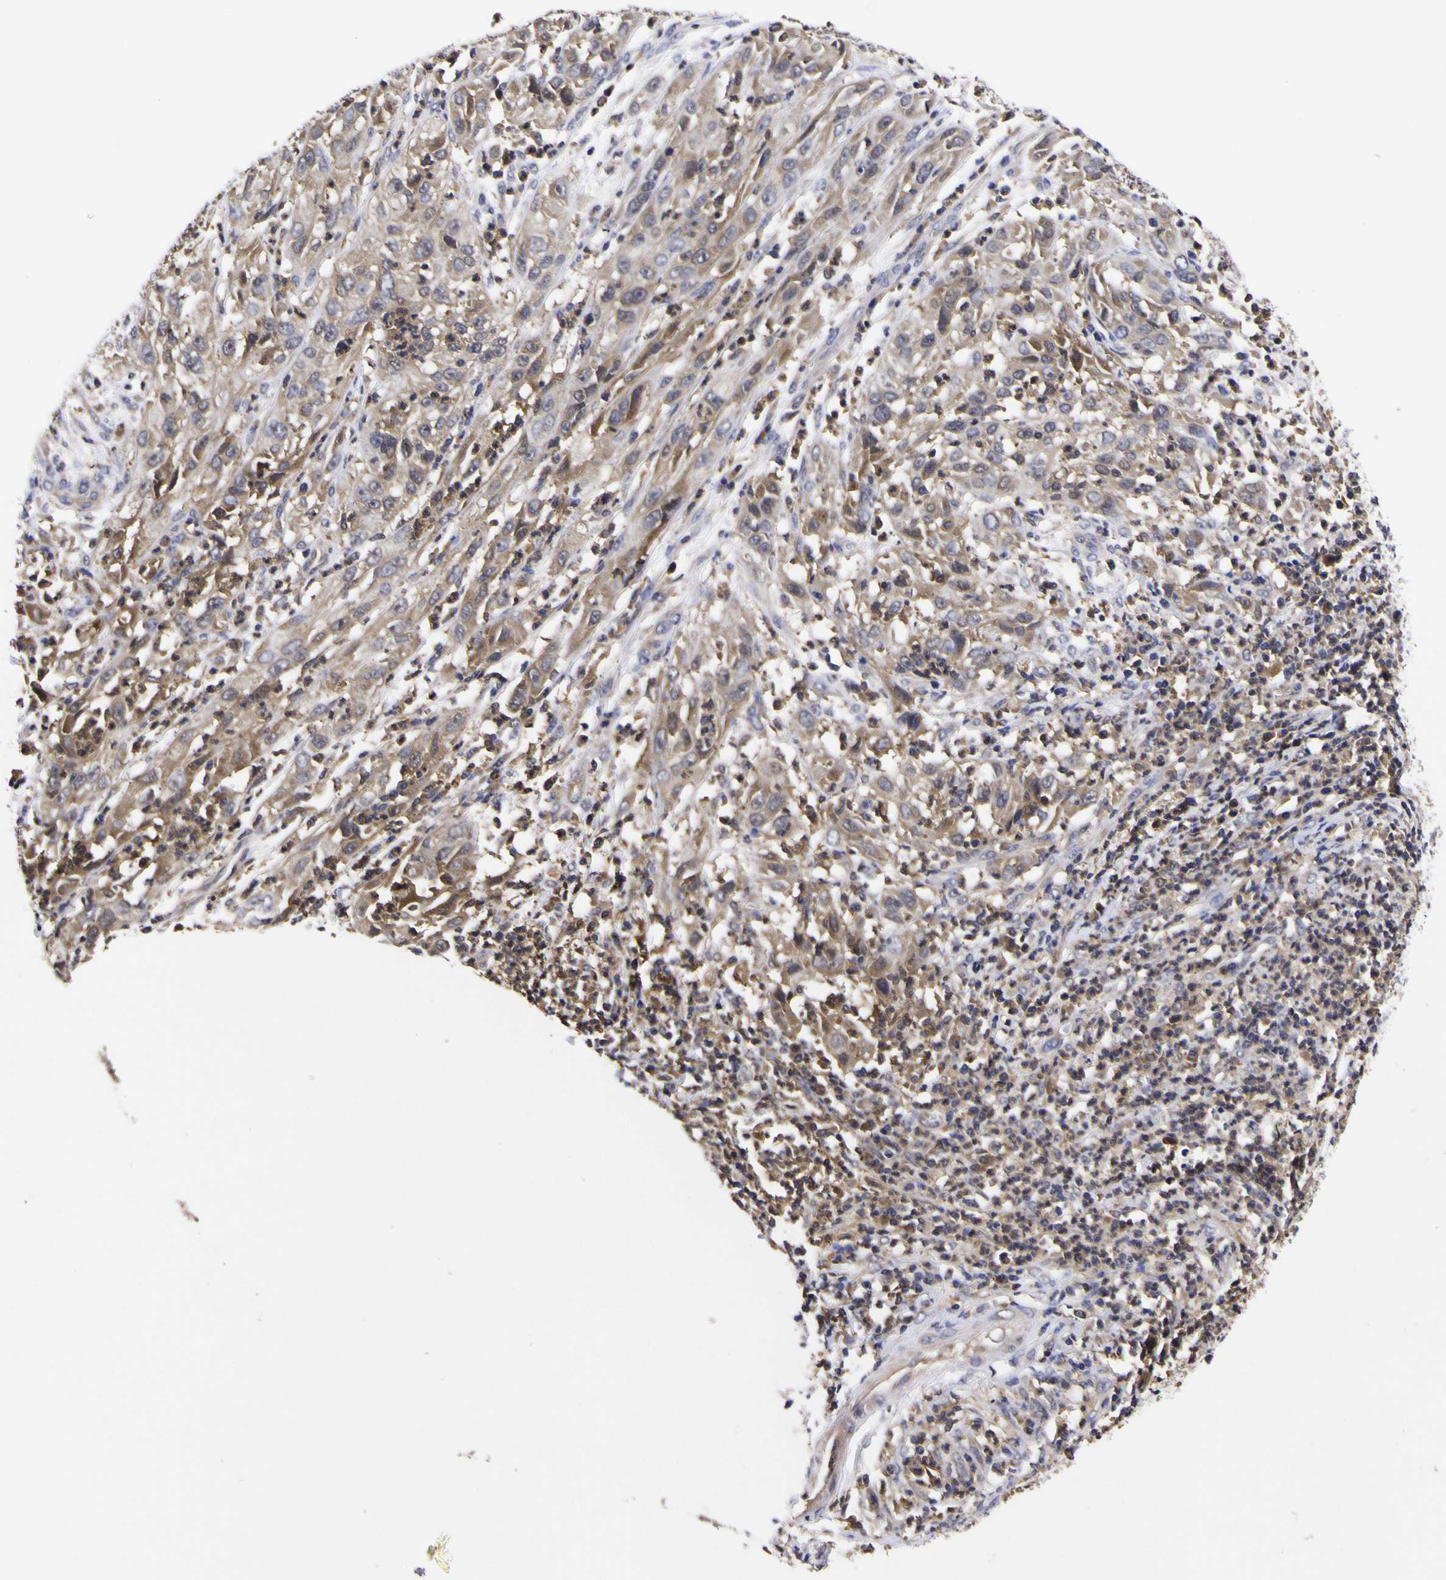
{"staining": {"intensity": "weak", "quantity": ">75%", "location": "cytoplasmic/membranous"}, "tissue": "cervical cancer", "cell_type": "Tumor cells", "image_type": "cancer", "snomed": [{"axis": "morphology", "description": "Squamous cell carcinoma, NOS"}, {"axis": "topography", "description": "Cervix"}], "caption": "Immunohistochemical staining of cervical squamous cell carcinoma shows low levels of weak cytoplasmic/membranous expression in about >75% of tumor cells. The staining was performed using DAB to visualize the protein expression in brown, while the nuclei were stained in blue with hematoxylin (Magnification: 20x).", "gene": "MAPK14", "patient": {"sex": "female", "age": 32}}